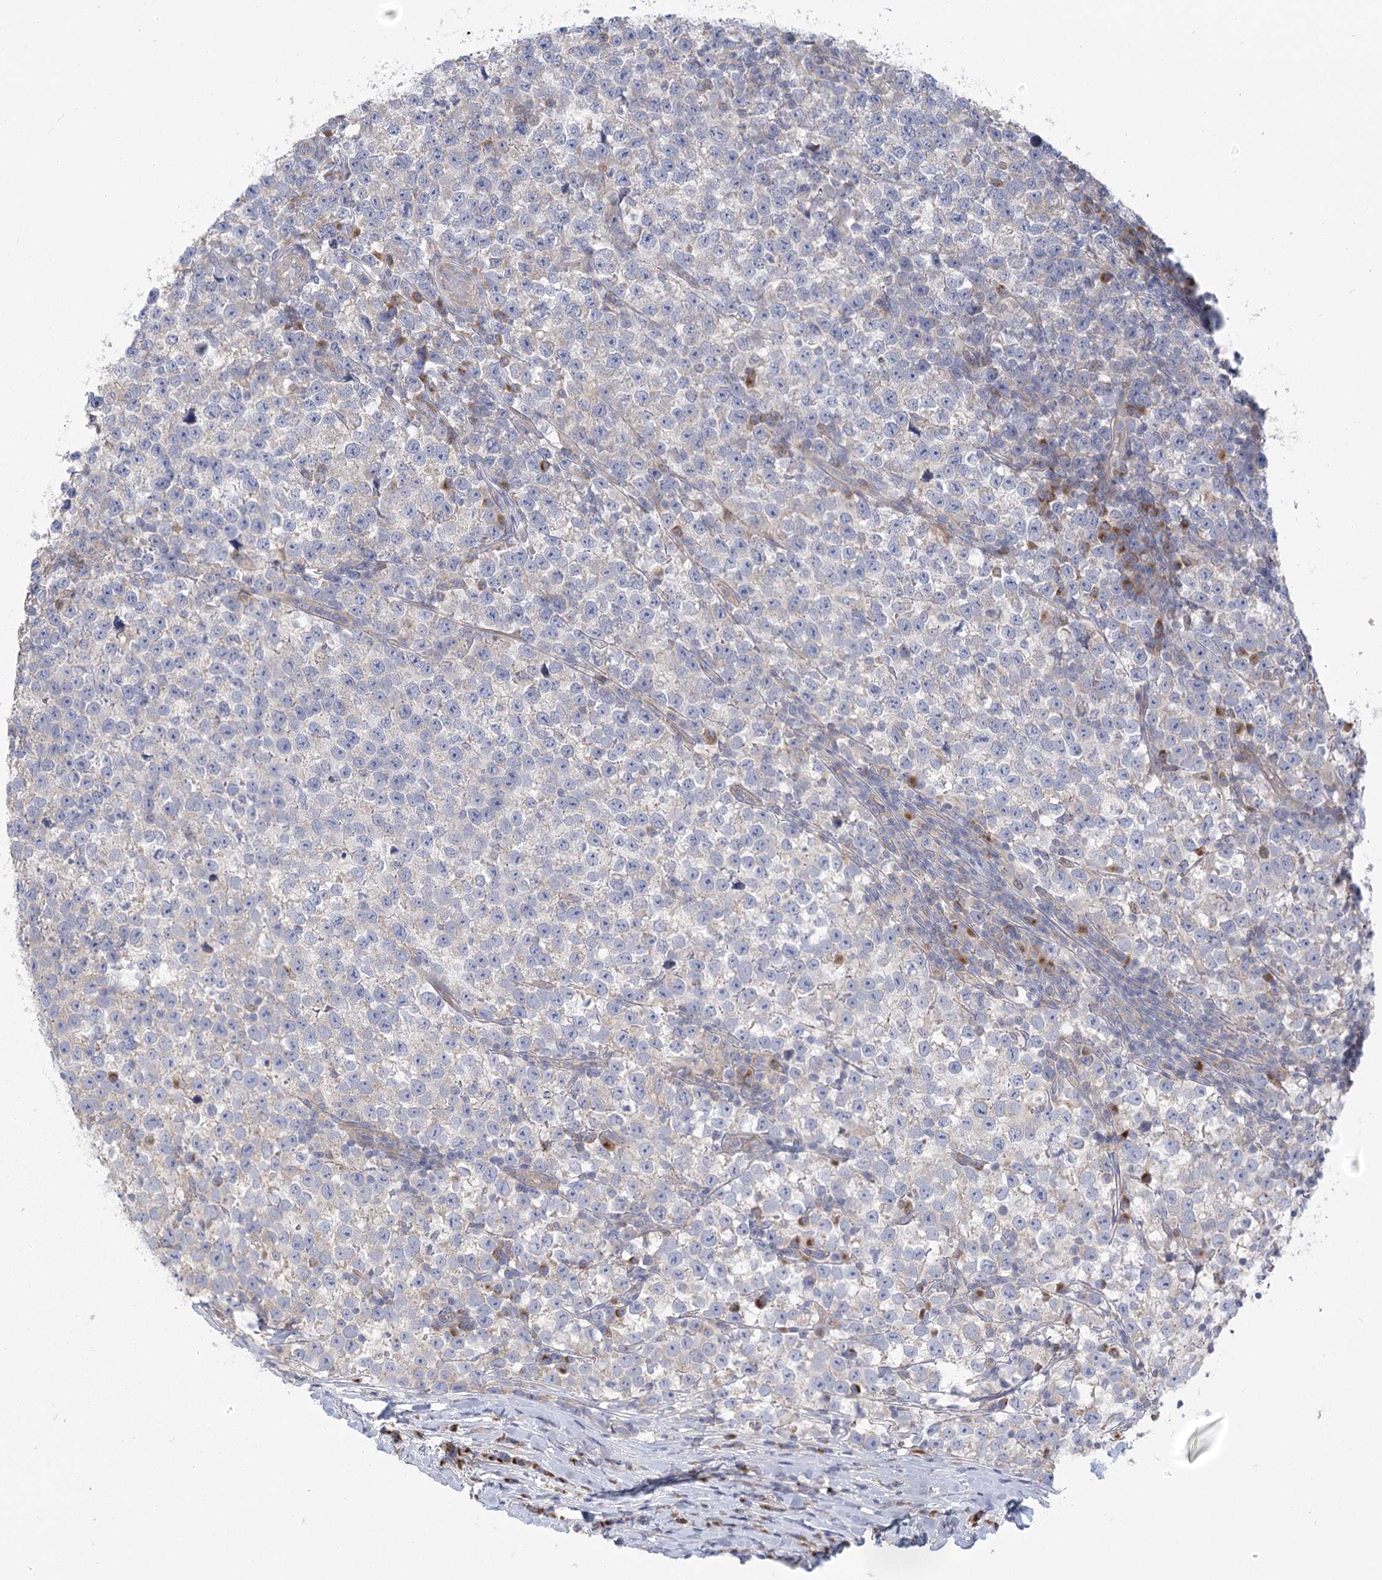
{"staining": {"intensity": "negative", "quantity": "none", "location": "none"}, "tissue": "testis cancer", "cell_type": "Tumor cells", "image_type": "cancer", "snomed": [{"axis": "morphology", "description": "Normal tissue, NOS"}, {"axis": "morphology", "description": "Seminoma, NOS"}, {"axis": "topography", "description": "Testis"}], "caption": "IHC of human seminoma (testis) reveals no staining in tumor cells.", "gene": "CNTLN", "patient": {"sex": "male", "age": 43}}